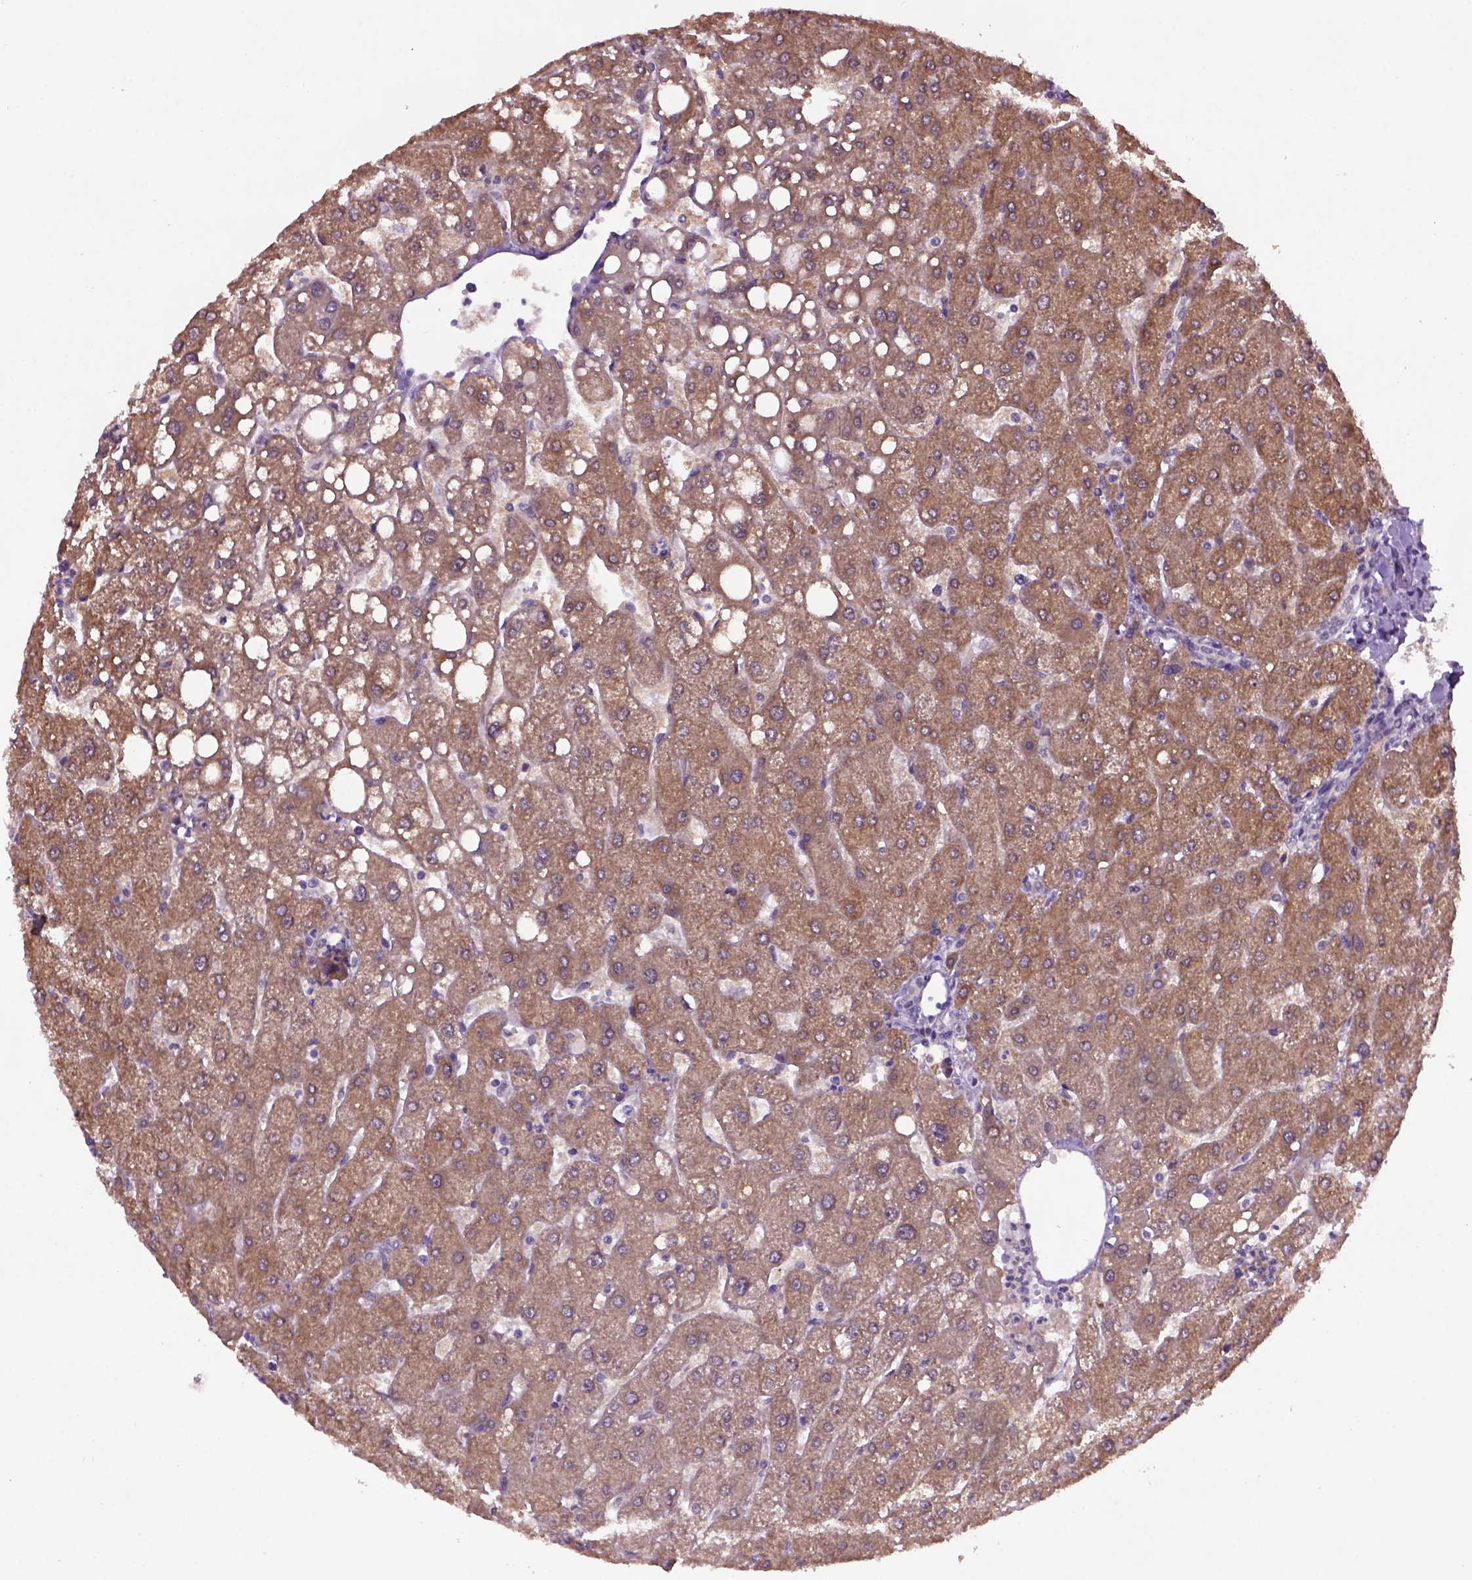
{"staining": {"intensity": "negative", "quantity": "none", "location": "none"}, "tissue": "liver", "cell_type": "Cholangiocytes", "image_type": "normal", "snomed": [{"axis": "morphology", "description": "Normal tissue, NOS"}, {"axis": "topography", "description": "Liver"}], "caption": "The immunohistochemistry image has no significant expression in cholangiocytes of liver.", "gene": "RAB43", "patient": {"sex": "male", "age": 67}}